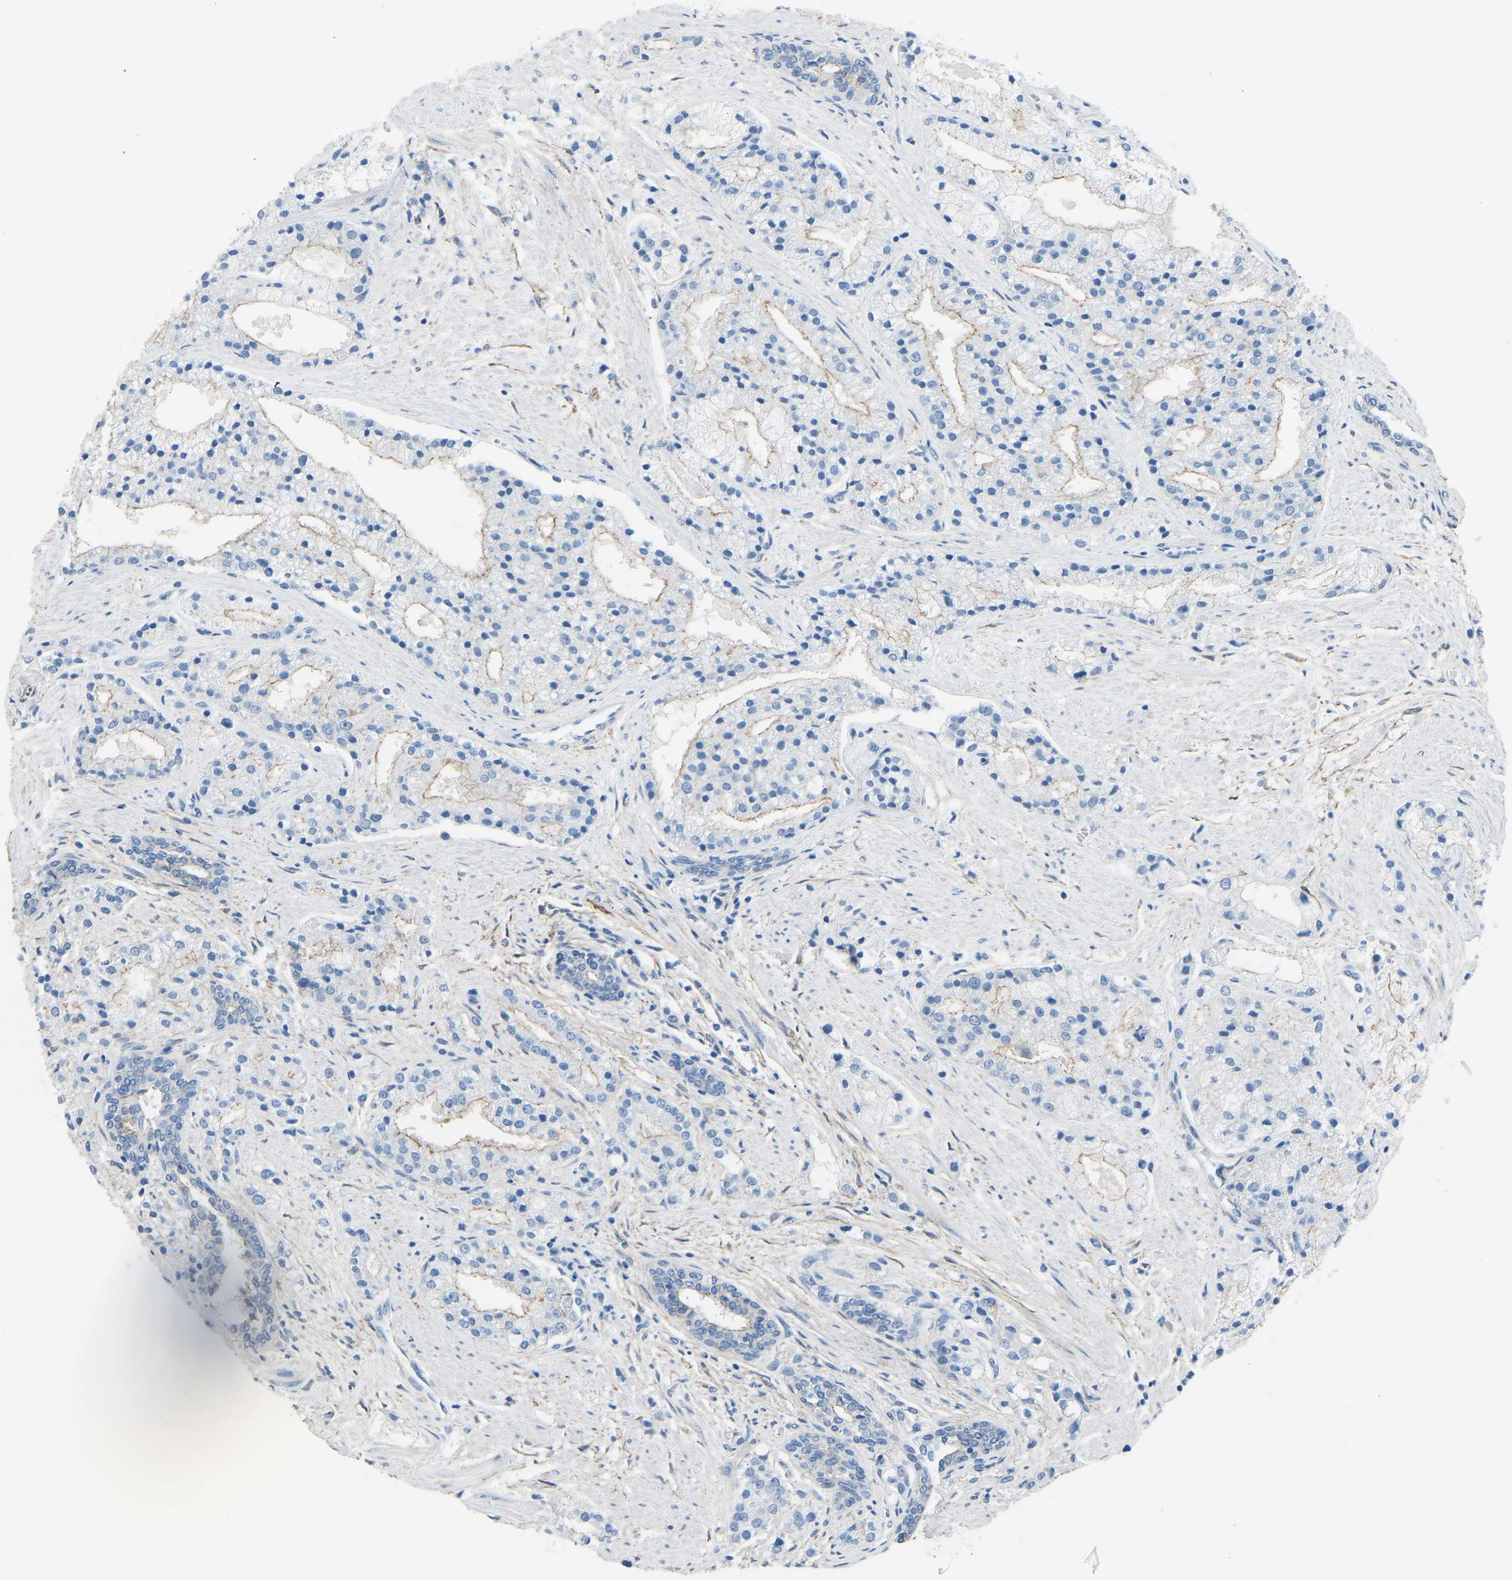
{"staining": {"intensity": "moderate", "quantity": "25%-75%", "location": "cytoplasmic/membranous"}, "tissue": "prostate cancer", "cell_type": "Tumor cells", "image_type": "cancer", "snomed": [{"axis": "morphology", "description": "Adenocarcinoma, High grade"}, {"axis": "topography", "description": "Prostate"}], "caption": "Adenocarcinoma (high-grade) (prostate) stained with DAB IHC exhibits medium levels of moderate cytoplasmic/membranous expression in approximately 25%-75% of tumor cells. (Stains: DAB in brown, nuclei in blue, Microscopy: brightfield microscopy at high magnification).", "gene": "MYH10", "patient": {"sex": "male", "age": 50}}